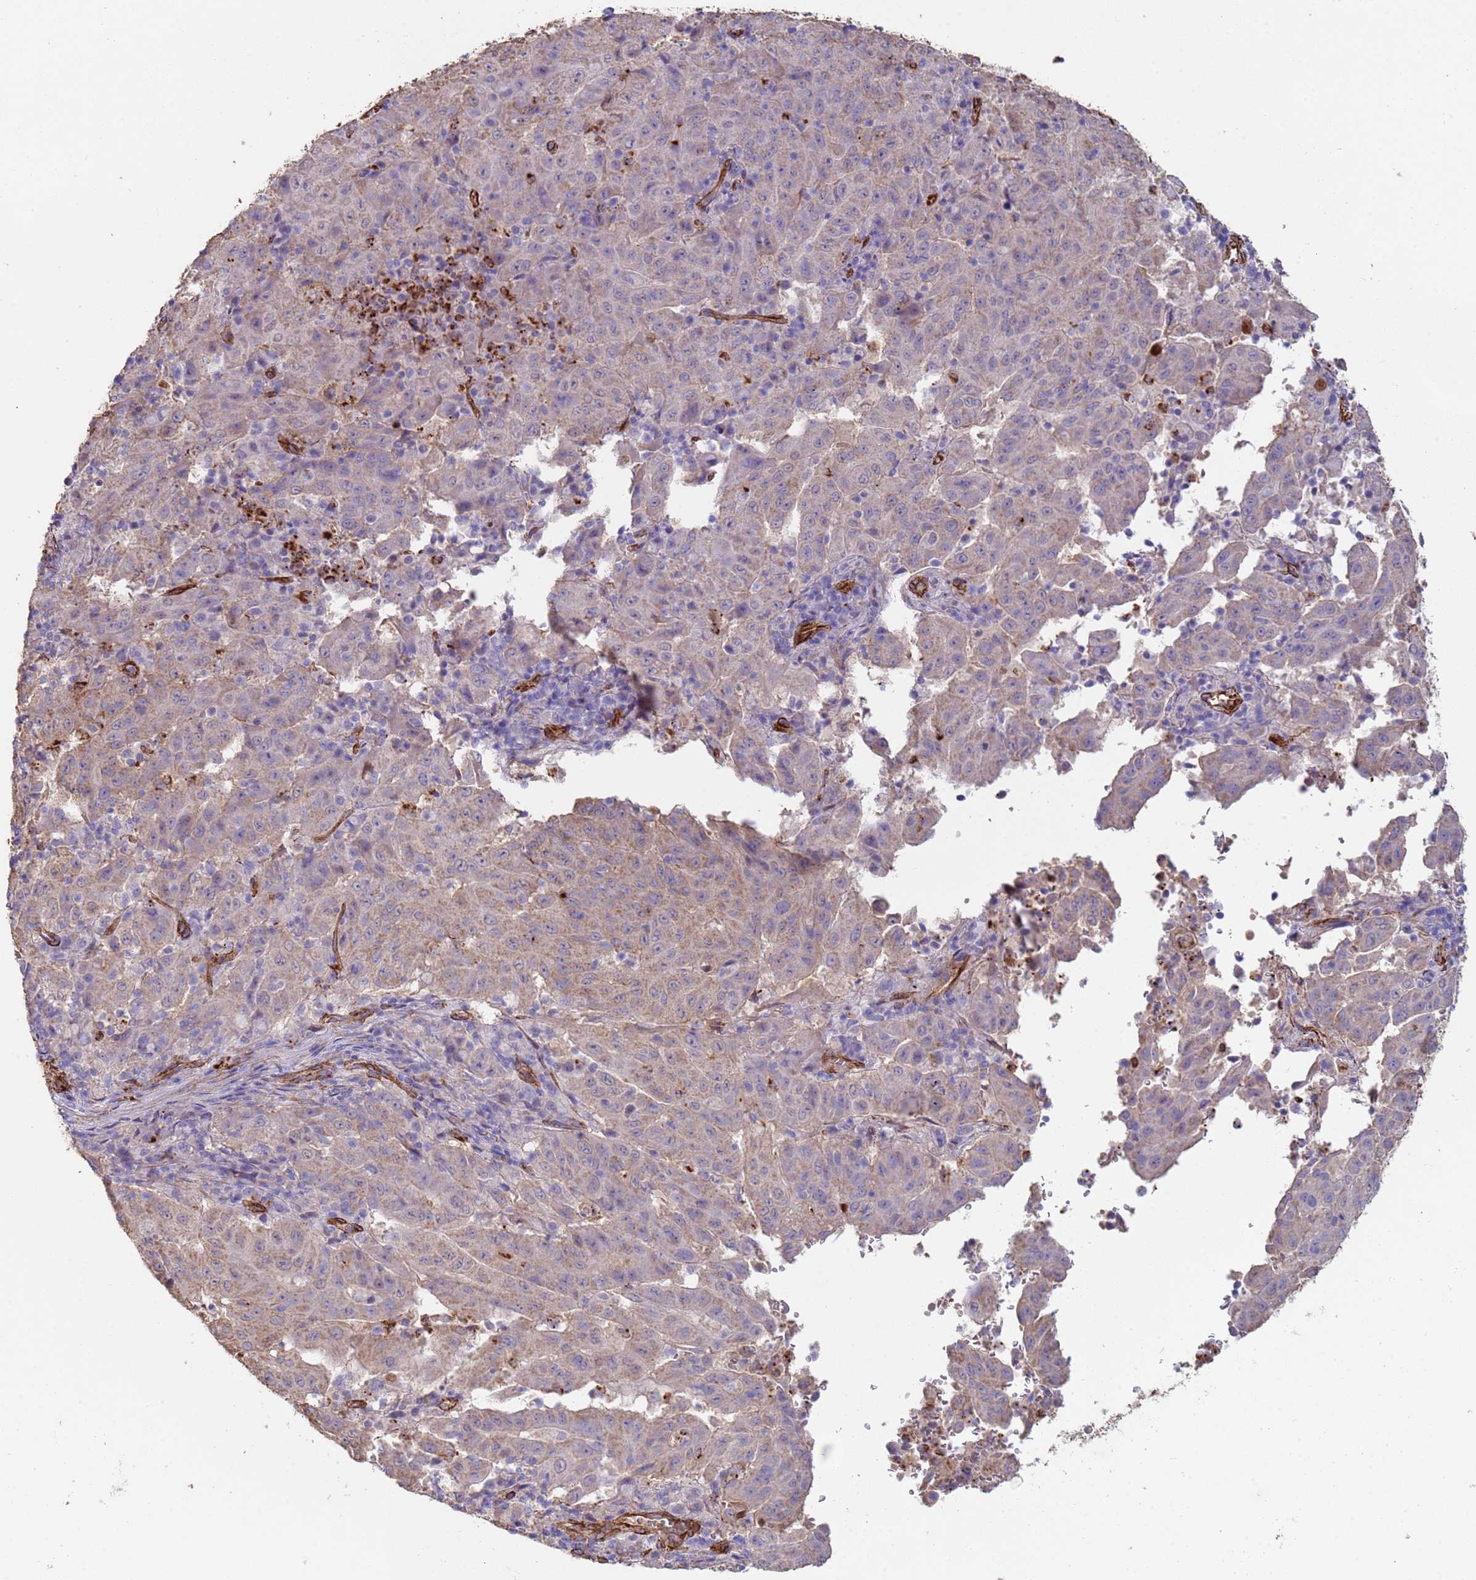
{"staining": {"intensity": "weak", "quantity": "25%-75%", "location": "cytoplasmic/membranous"}, "tissue": "pancreatic cancer", "cell_type": "Tumor cells", "image_type": "cancer", "snomed": [{"axis": "morphology", "description": "Adenocarcinoma, NOS"}, {"axis": "topography", "description": "Pancreas"}], "caption": "High-power microscopy captured an immunohistochemistry (IHC) image of pancreatic adenocarcinoma, revealing weak cytoplasmic/membranous expression in about 25%-75% of tumor cells. Ihc stains the protein of interest in brown and the nuclei are stained blue.", "gene": "GASK1A", "patient": {"sex": "male", "age": 63}}